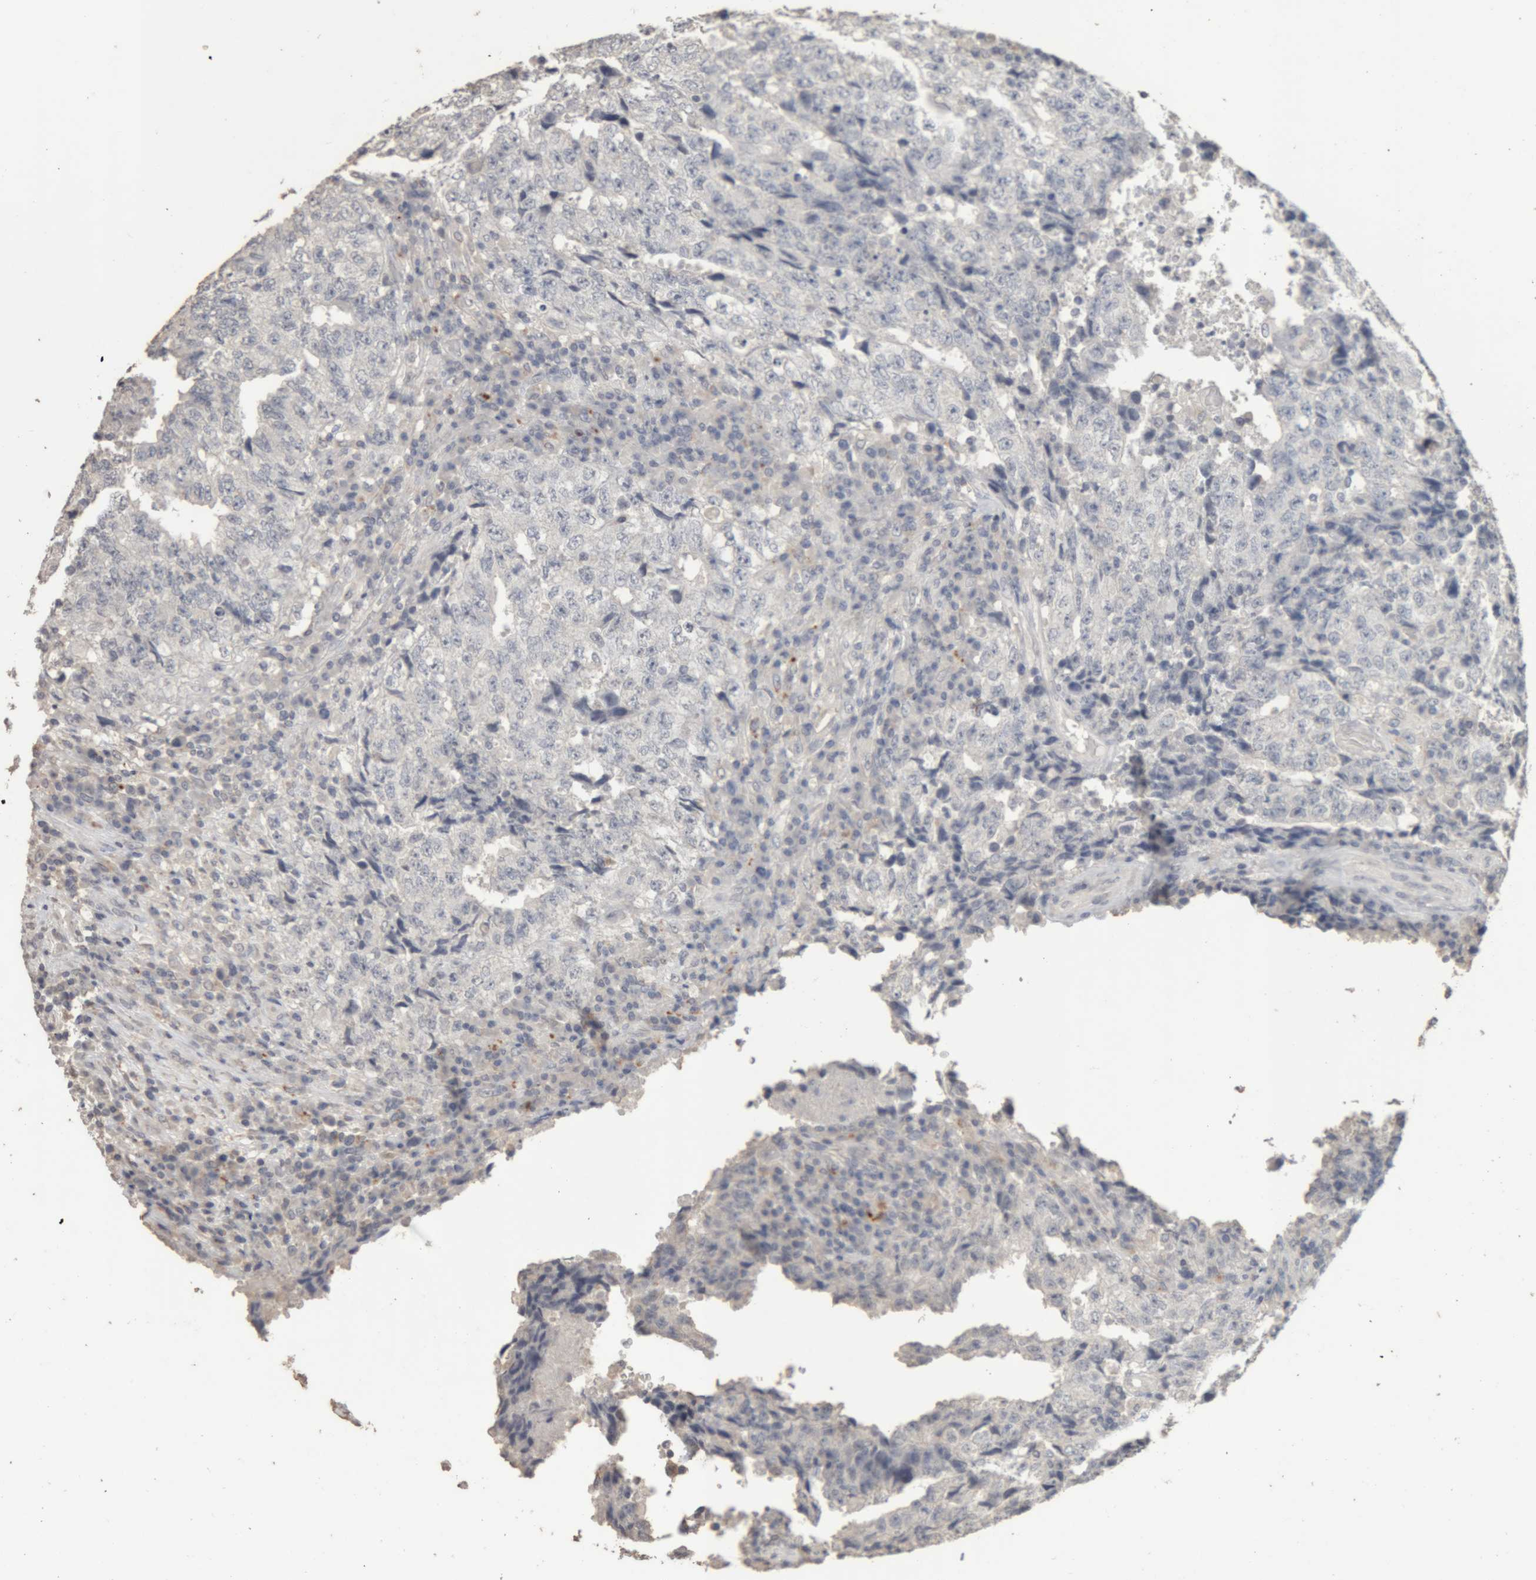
{"staining": {"intensity": "negative", "quantity": "none", "location": "none"}, "tissue": "testis cancer", "cell_type": "Tumor cells", "image_type": "cancer", "snomed": [{"axis": "morphology", "description": "Necrosis, NOS"}, {"axis": "morphology", "description": "Carcinoma, Embryonal, NOS"}, {"axis": "topography", "description": "Testis"}], "caption": "Testis cancer was stained to show a protein in brown. There is no significant positivity in tumor cells. The staining is performed using DAB (3,3'-diaminobenzidine) brown chromogen with nuclei counter-stained in using hematoxylin.", "gene": "ARSA", "patient": {"sex": "male", "age": 19}}